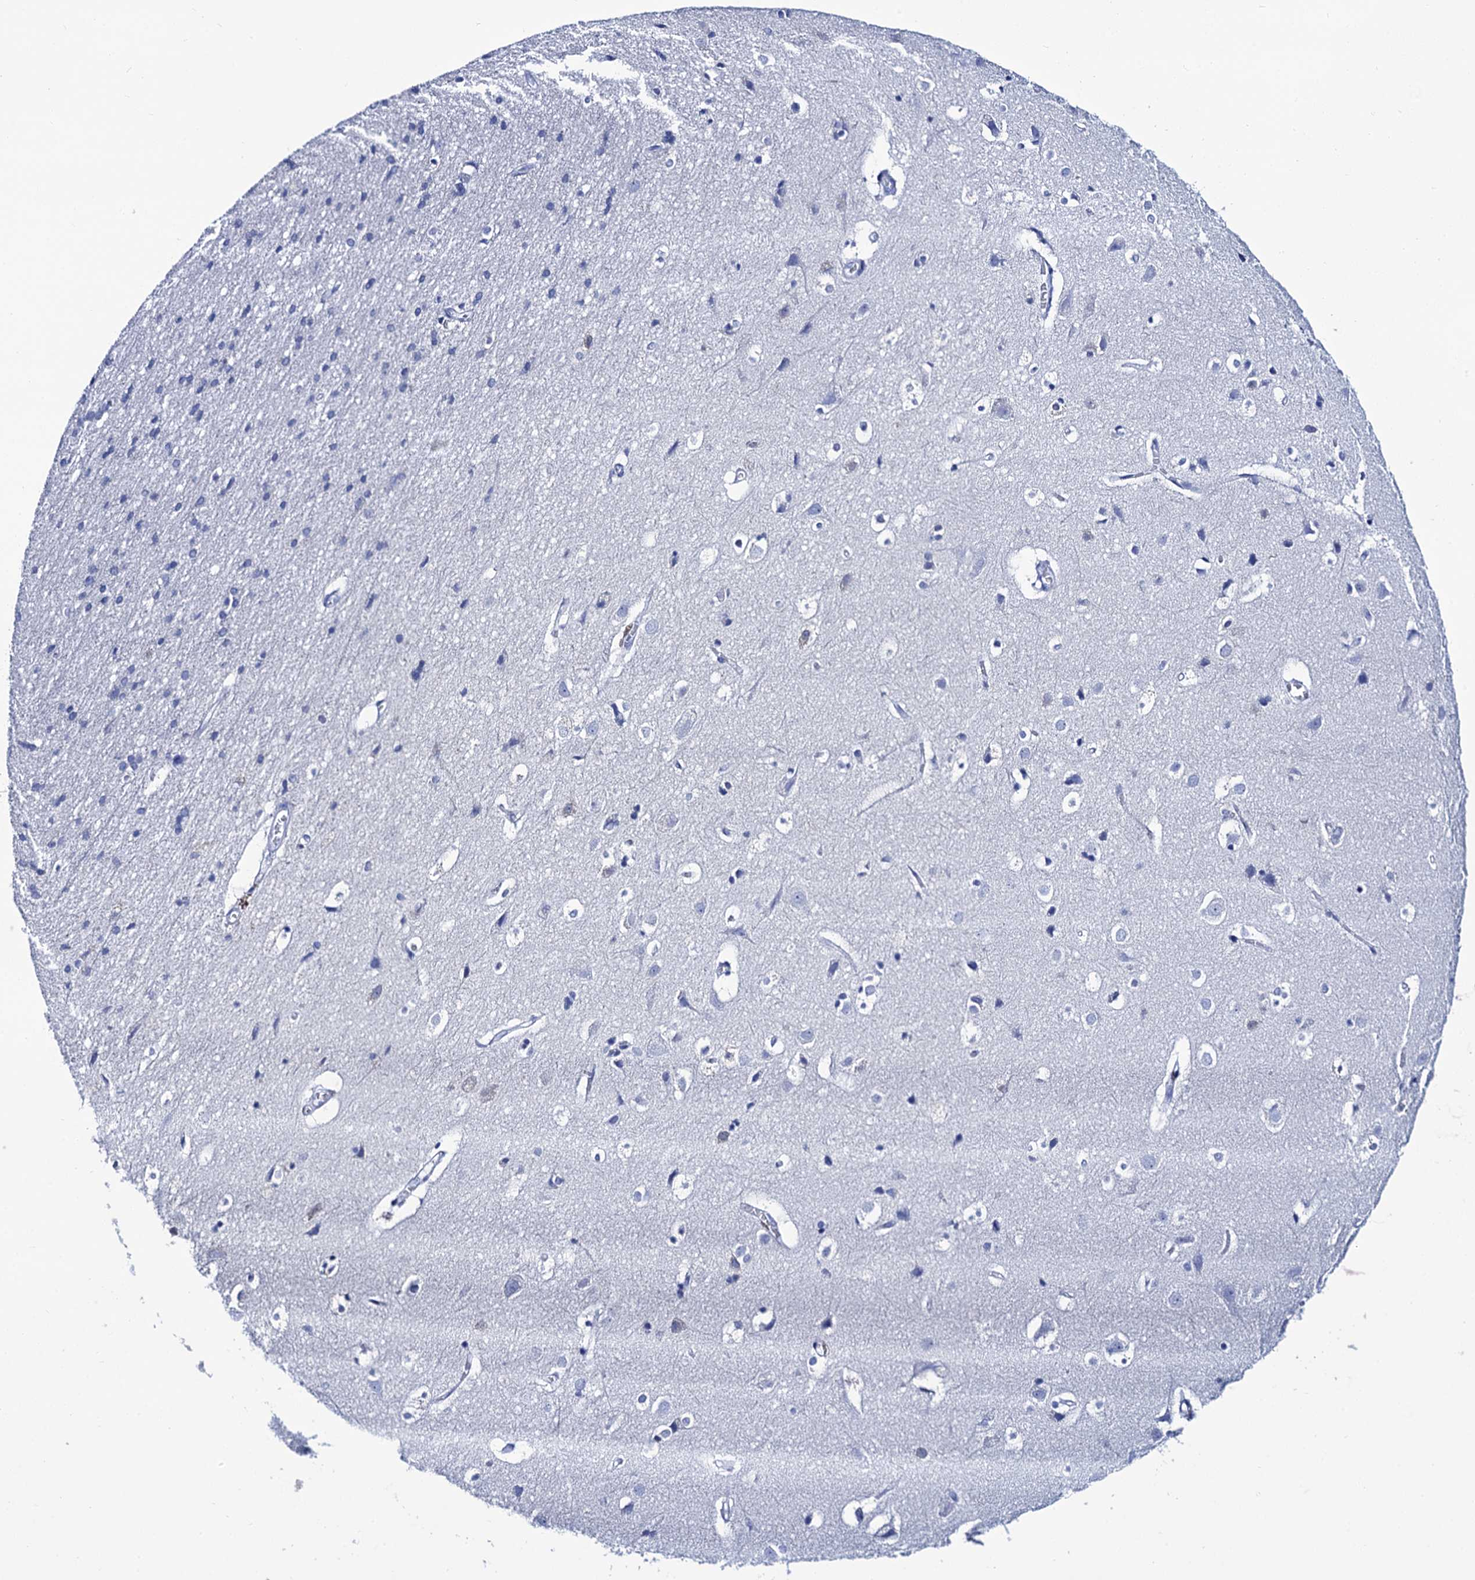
{"staining": {"intensity": "negative", "quantity": "none", "location": "none"}, "tissue": "cerebral cortex", "cell_type": "Endothelial cells", "image_type": "normal", "snomed": [{"axis": "morphology", "description": "Normal tissue, NOS"}, {"axis": "topography", "description": "Cerebral cortex"}], "caption": "The immunohistochemistry (IHC) photomicrograph has no significant staining in endothelial cells of cerebral cortex. (Stains: DAB (3,3'-diaminobenzidine) immunohistochemistry (IHC) with hematoxylin counter stain, Microscopy: brightfield microscopy at high magnification).", "gene": "RAB3IP", "patient": {"sex": "male", "age": 54}}